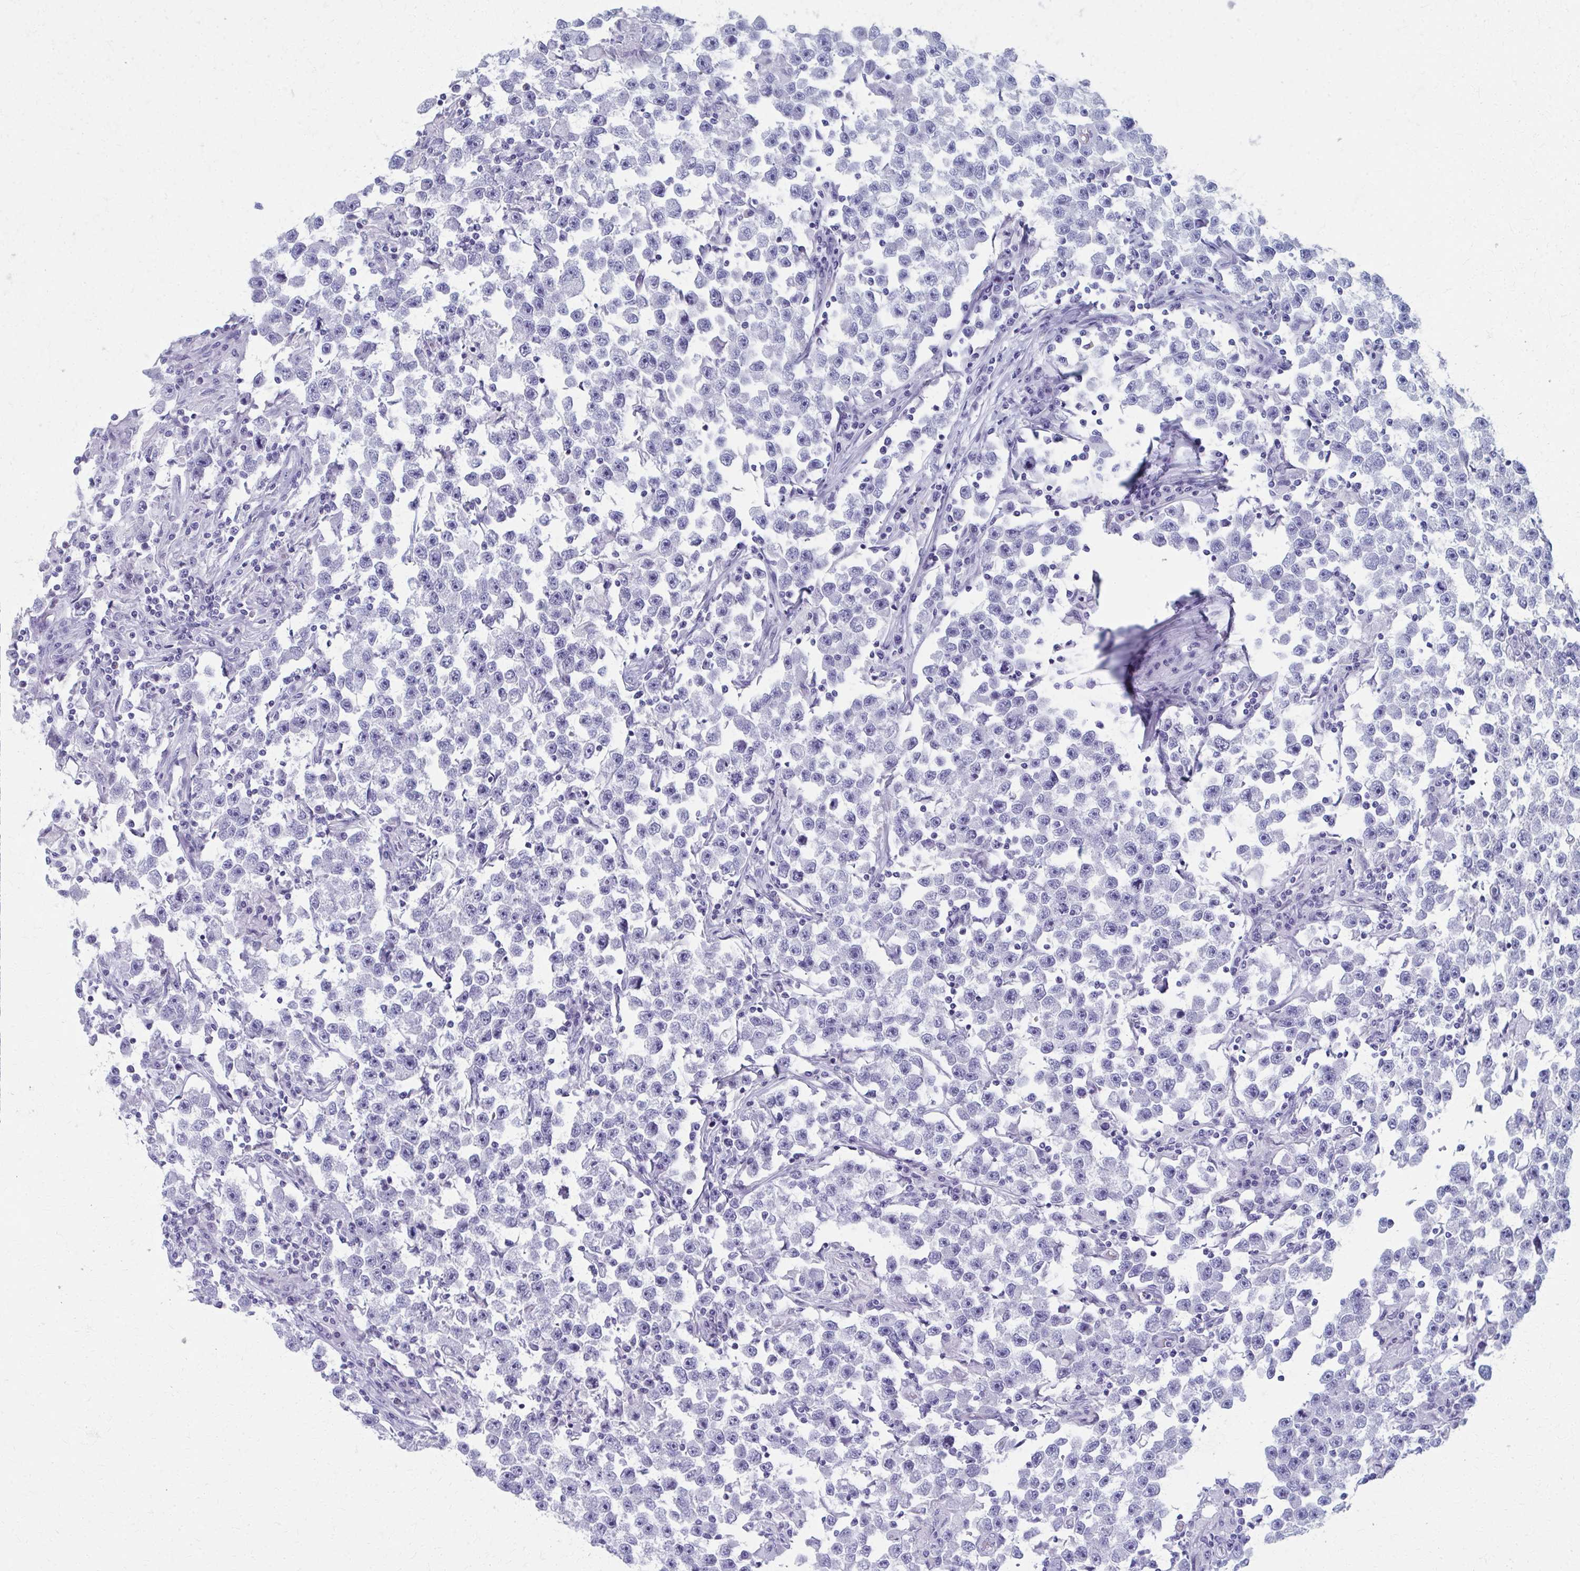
{"staining": {"intensity": "negative", "quantity": "none", "location": "none"}, "tissue": "testis cancer", "cell_type": "Tumor cells", "image_type": "cancer", "snomed": [{"axis": "morphology", "description": "Seminoma, NOS"}, {"axis": "topography", "description": "Testis"}], "caption": "DAB (3,3'-diaminobenzidine) immunohistochemical staining of human testis cancer reveals no significant expression in tumor cells.", "gene": "MPLKIP", "patient": {"sex": "male", "age": 33}}